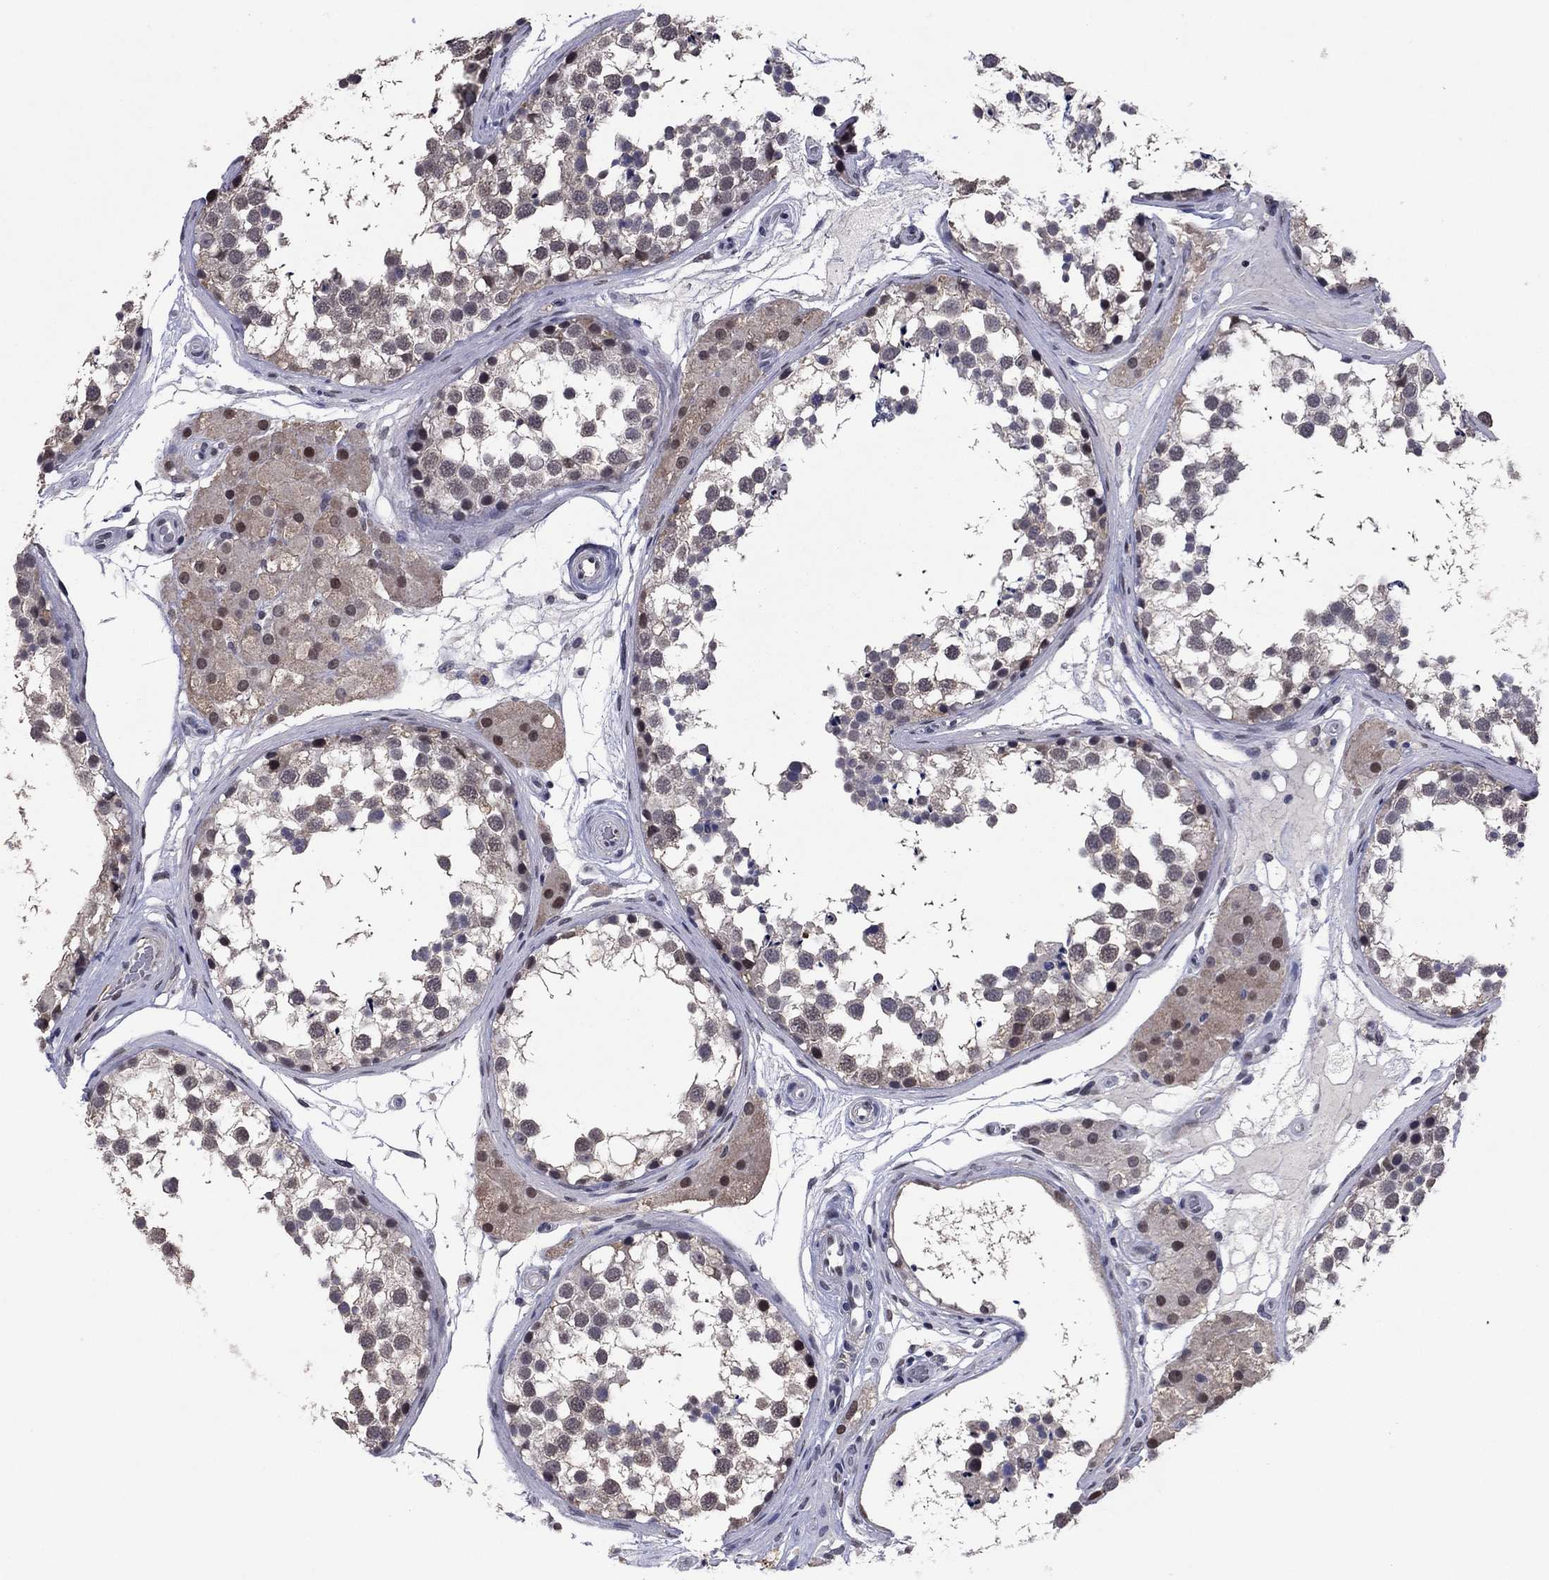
{"staining": {"intensity": "moderate", "quantity": "<25%", "location": "nuclear"}, "tissue": "testis", "cell_type": "Cells in seminiferous ducts", "image_type": "normal", "snomed": [{"axis": "morphology", "description": "Normal tissue, NOS"}, {"axis": "morphology", "description": "Seminoma, NOS"}, {"axis": "topography", "description": "Testis"}], "caption": "IHC (DAB (3,3'-diaminobenzidine)) staining of normal testis demonstrates moderate nuclear protein expression in approximately <25% of cells in seminiferous ducts. The staining was performed using DAB to visualize the protein expression in brown, while the nuclei were stained in blue with hematoxylin (Magnification: 20x).", "gene": "TYMS", "patient": {"sex": "male", "age": 65}}